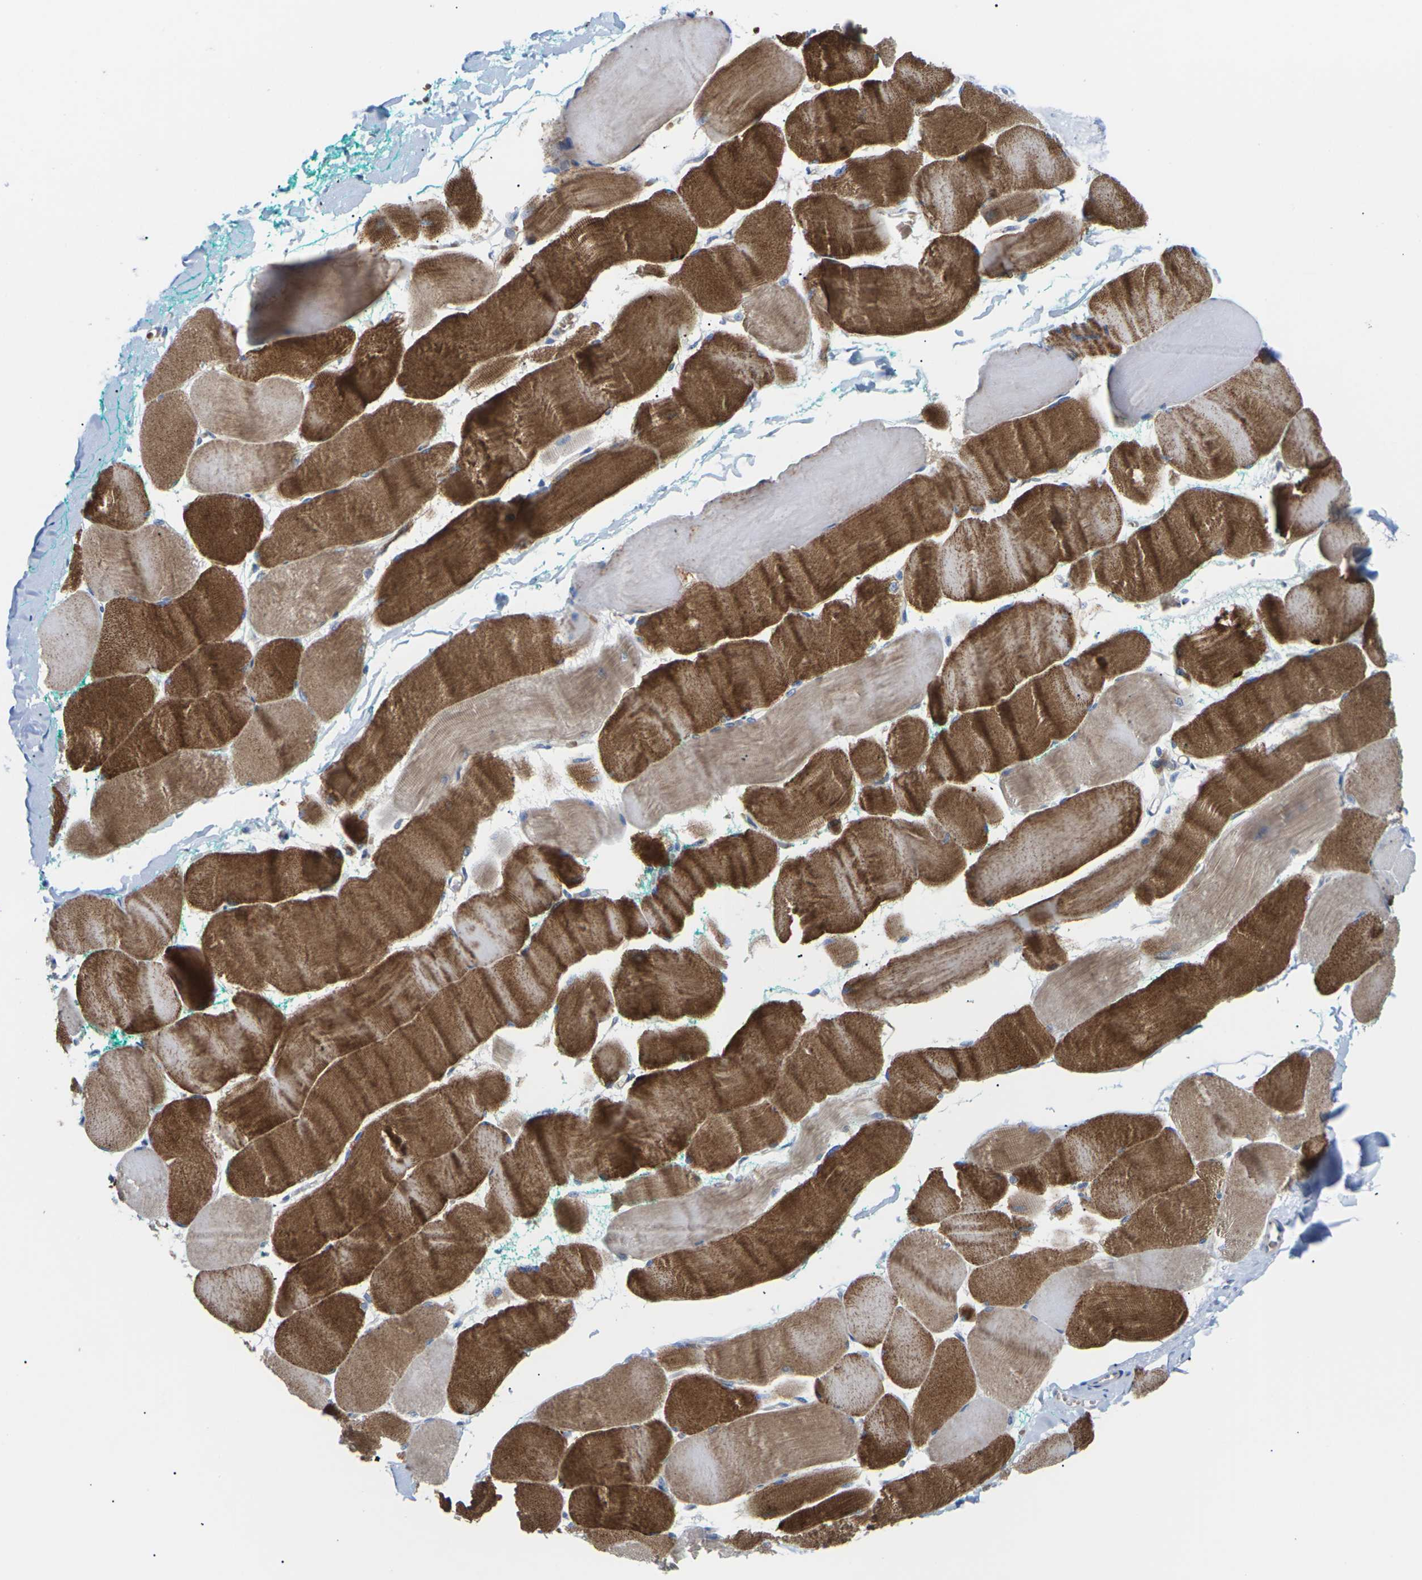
{"staining": {"intensity": "strong", "quantity": ">75%", "location": "cytoplasmic/membranous"}, "tissue": "skeletal muscle", "cell_type": "Myocytes", "image_type": "normal", "snomed": [{"axis": "morphology", "description": "Normal tissue, NOS"}, {"axis": "morphology", "description": "Squamous cell carcinoma, NOS"}, {"axis": "topography", "description": "Skeletal muscle"}], "caption": "Immunohistochemistry (DAB) staining of unremarkable skeletal muscle displays strong cytoplasmic/membranous protein expression in approximately >75% of myocytes. The staining was performed using DAB (3,3'-diaminobenzidine) to visualize the protein expression in brown, while the nuclei were stained in blue with hematoxylin (Magnification: 20x).", "gene": "TMCO4", "patient": {"sex": "male", "age": 51}}